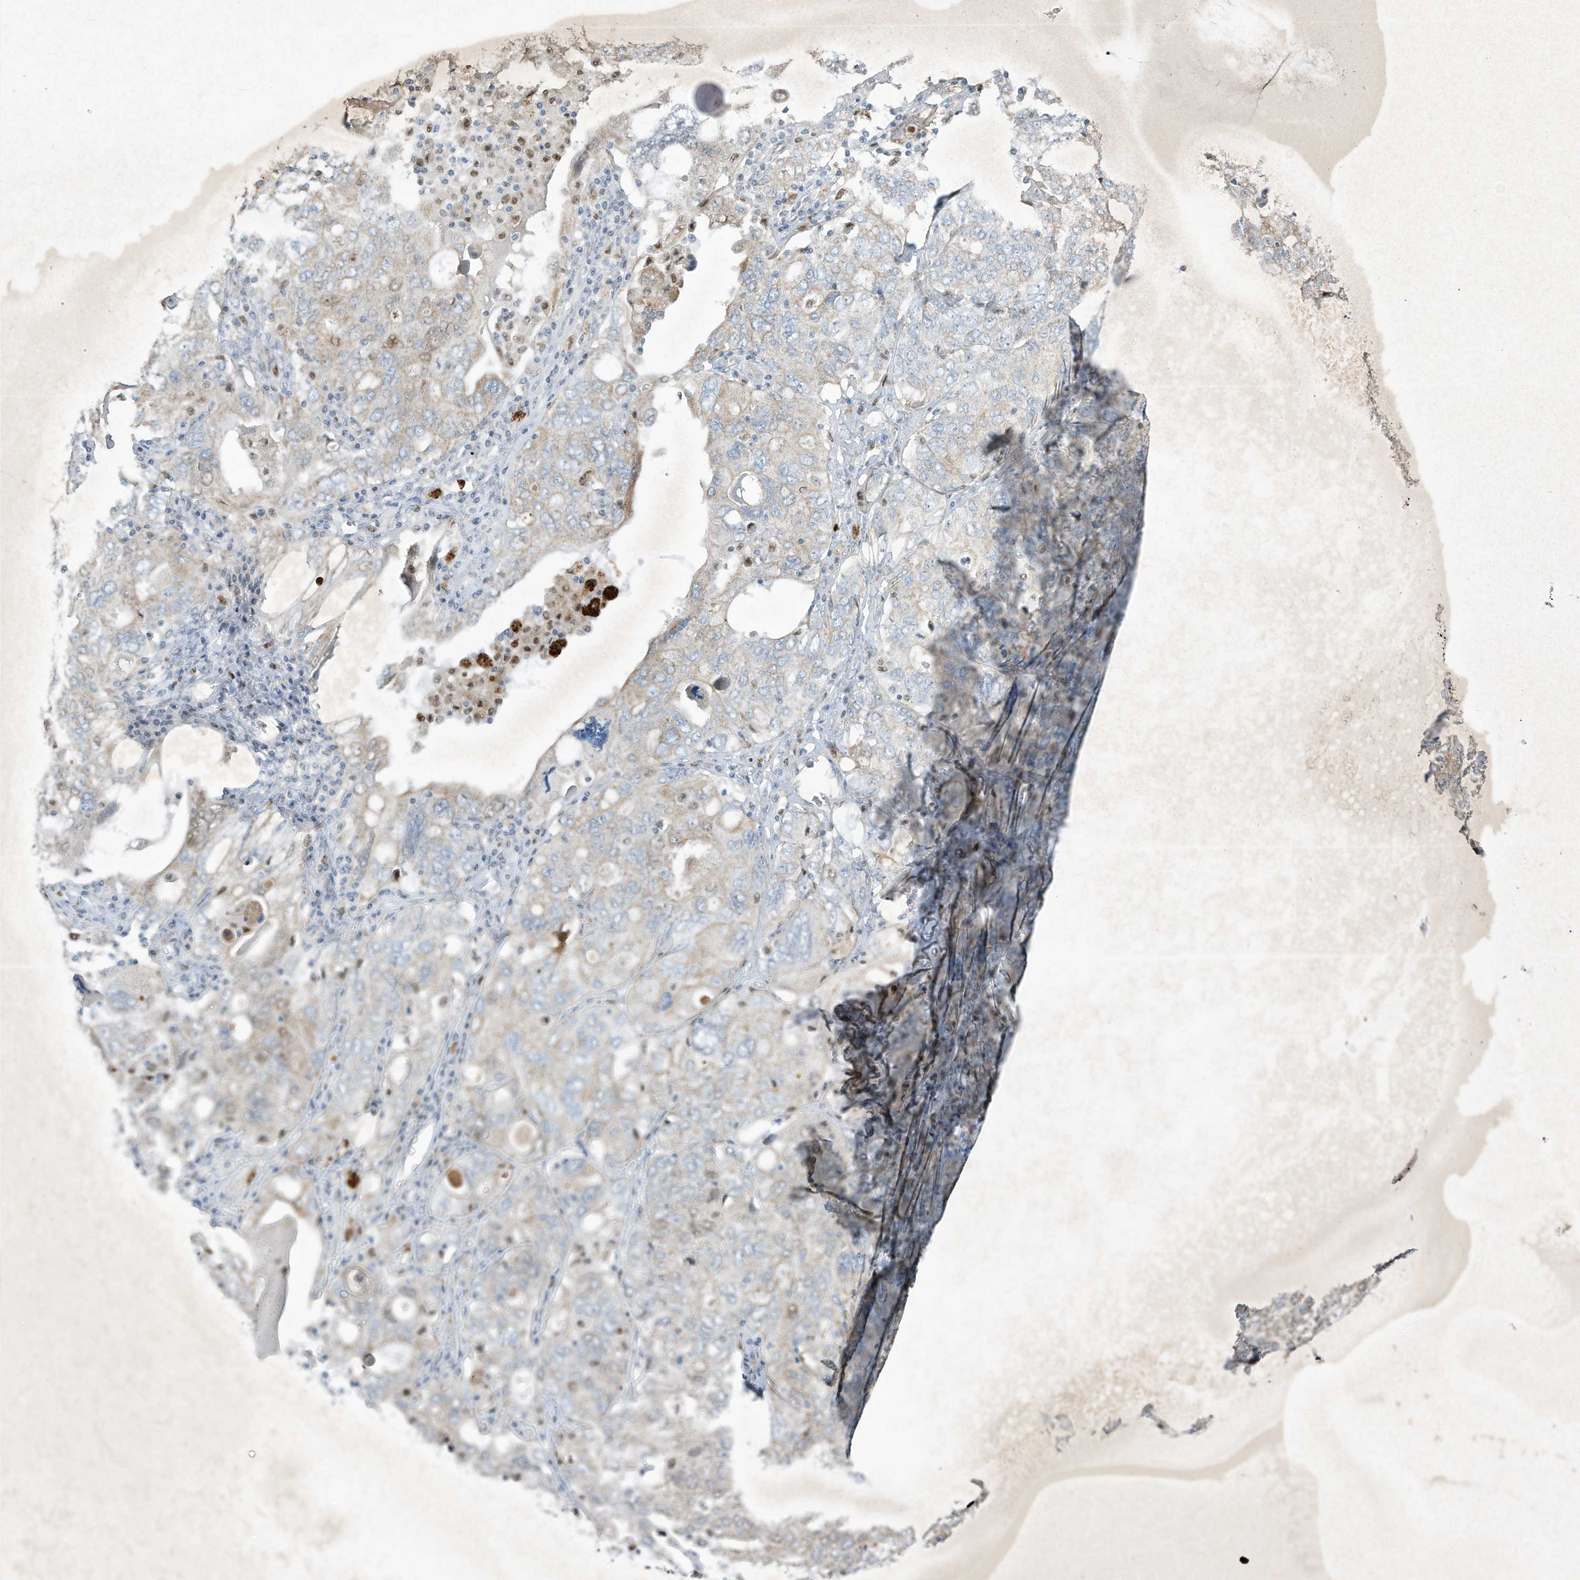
{"staining": {"intensity": "negative", "quantity": "none", "location": "none"}, "tissue": "ovarian cancer", "cell_type": "Tumor cells", "image_type": "cancer", "snomed": [{"axis": "morphology", "description": "Carcinoma, endometroid"}, {"axis": "topography", "description": "Ovary"}], "caption": "There is no significant staining in tumor cells of ovarian cancer (endometroid carcinoma). (Stains: DAB (3,3'-diaminobenzidine) immunohistochemistry with hematoxylin counter stain, Microscopy: brightfield microscopy at high magnification).", "gene": "TUBE1", "patient": {"sex": "female", "age": 62}}